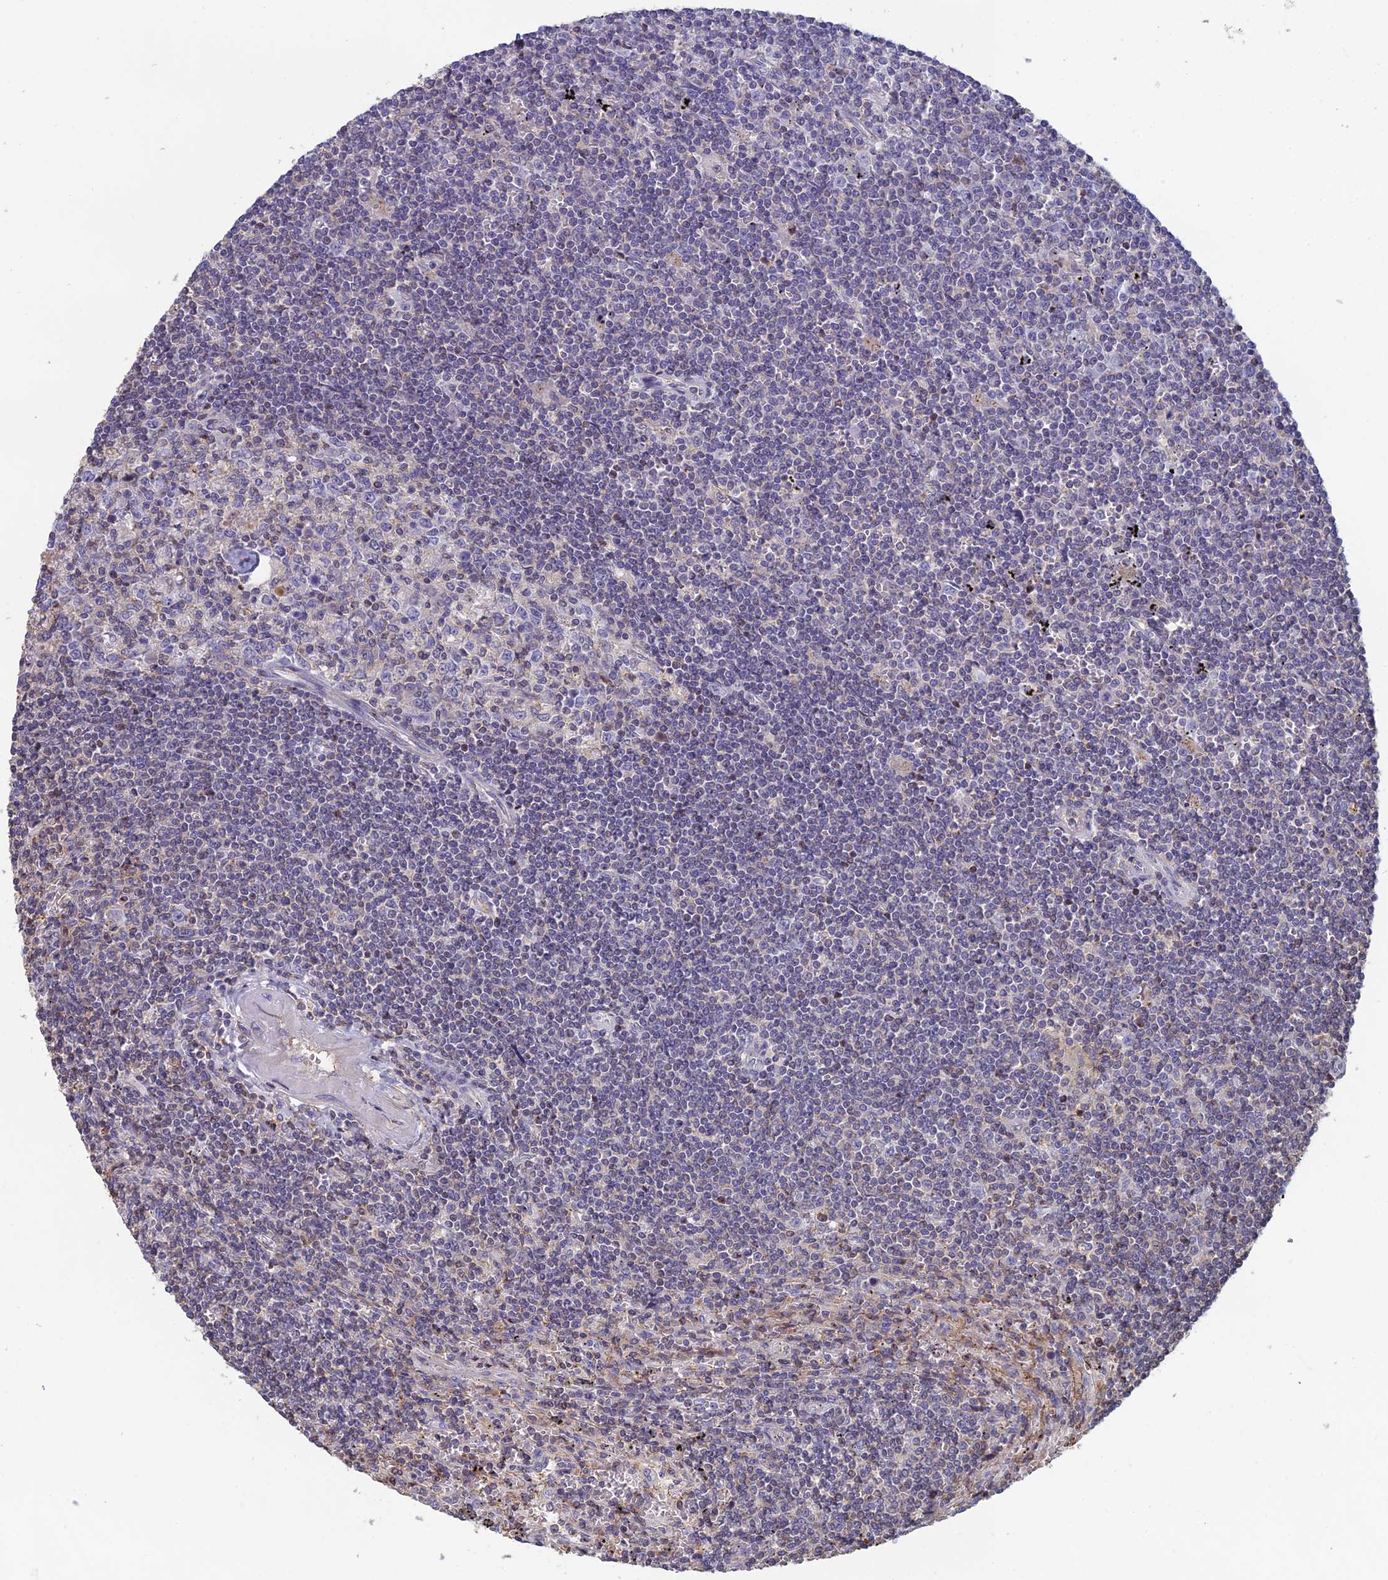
{"staining": {"intensity": "negative", "quantity": "none", "location": "none"}, "tissue": "lymphoma", "cell_type": "Tumor cells", "image_type": "cancer", "snomed": [{"axis": "morphology", "description": "Malignant lymphoma, non-Hodgkin's type, Low grade"}, {"axis": "topography", "description": "Spleen"}], "caption": "Tumor cells are negative for brown protein staining in low-grade malignant lymphoma, non-Hodgkin's type. (Brightfield microscopy of DAB (3,3'-diaminobenzidine) immunohistochemistry at high magnification).", "gene": "C15orf62", "patient": {"sex": "male", "age": 76}}